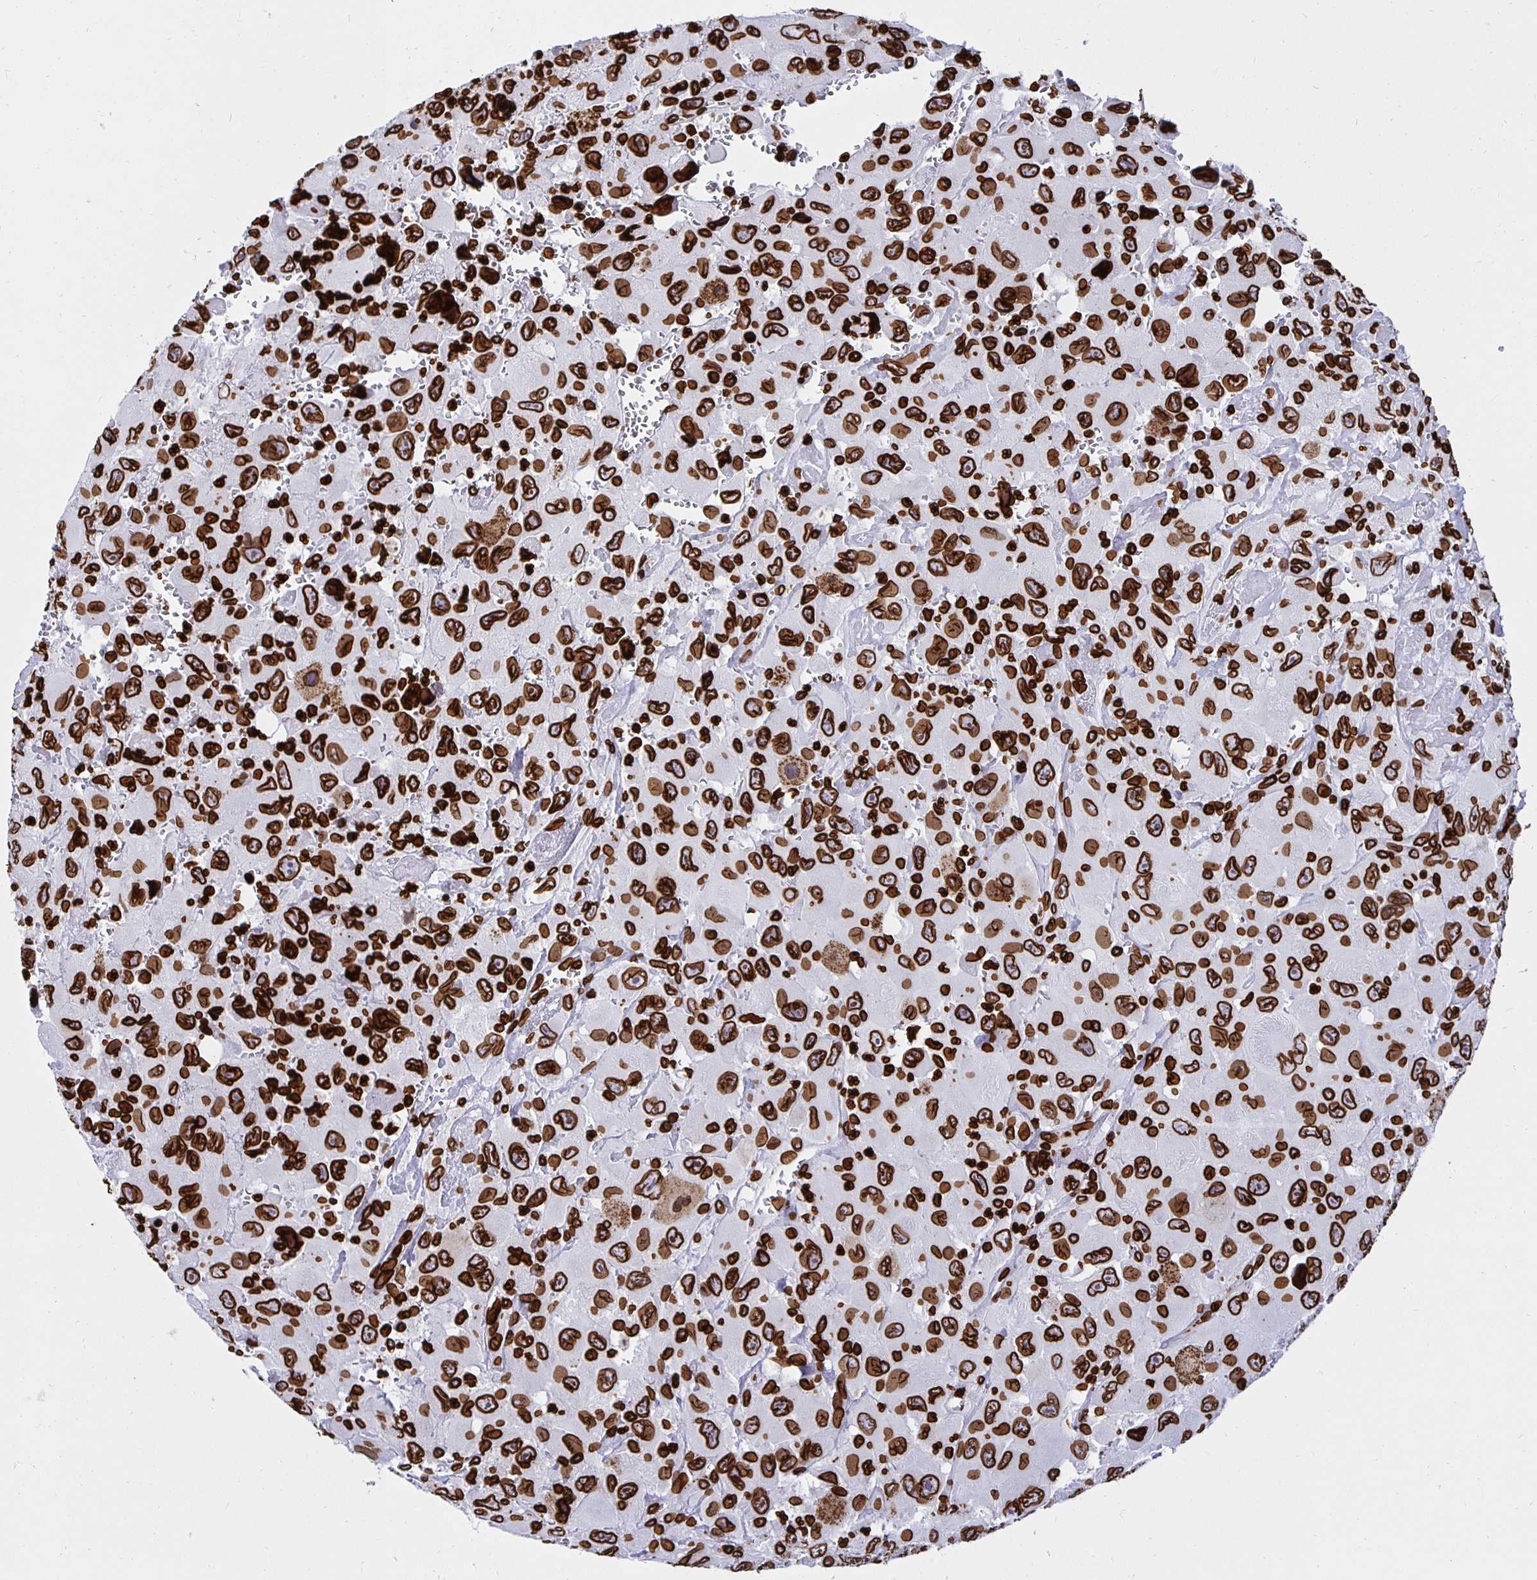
{"staining": {"intensity": "strong", "quantity": ">75%", "location": "cytoplasmic/membranous,nuclear"}, "tissue": "head and neck cancer", "cell_type": "Tumor cells", "image_type": "cancer", "snomed": [{"axis": "morphology", "description": "Squamous cell carcinoma, NOS"}, {"axis": "morphology", "description": "Squamous cell carcinoma, metastatic, NOS"}, {"axis": "topography", "description": "Oral tissue"}, {"axis": "topography", "description": "Head-Neck"}], "caption": "Head and neck cancer (squamous cell carcinoma) stained for a protein reveals strong cytoplasmic/membranous and nuclear positivity in tumor cells.", "gene": "LMNB1", "patient": {"sex": "female", "age": 85}}